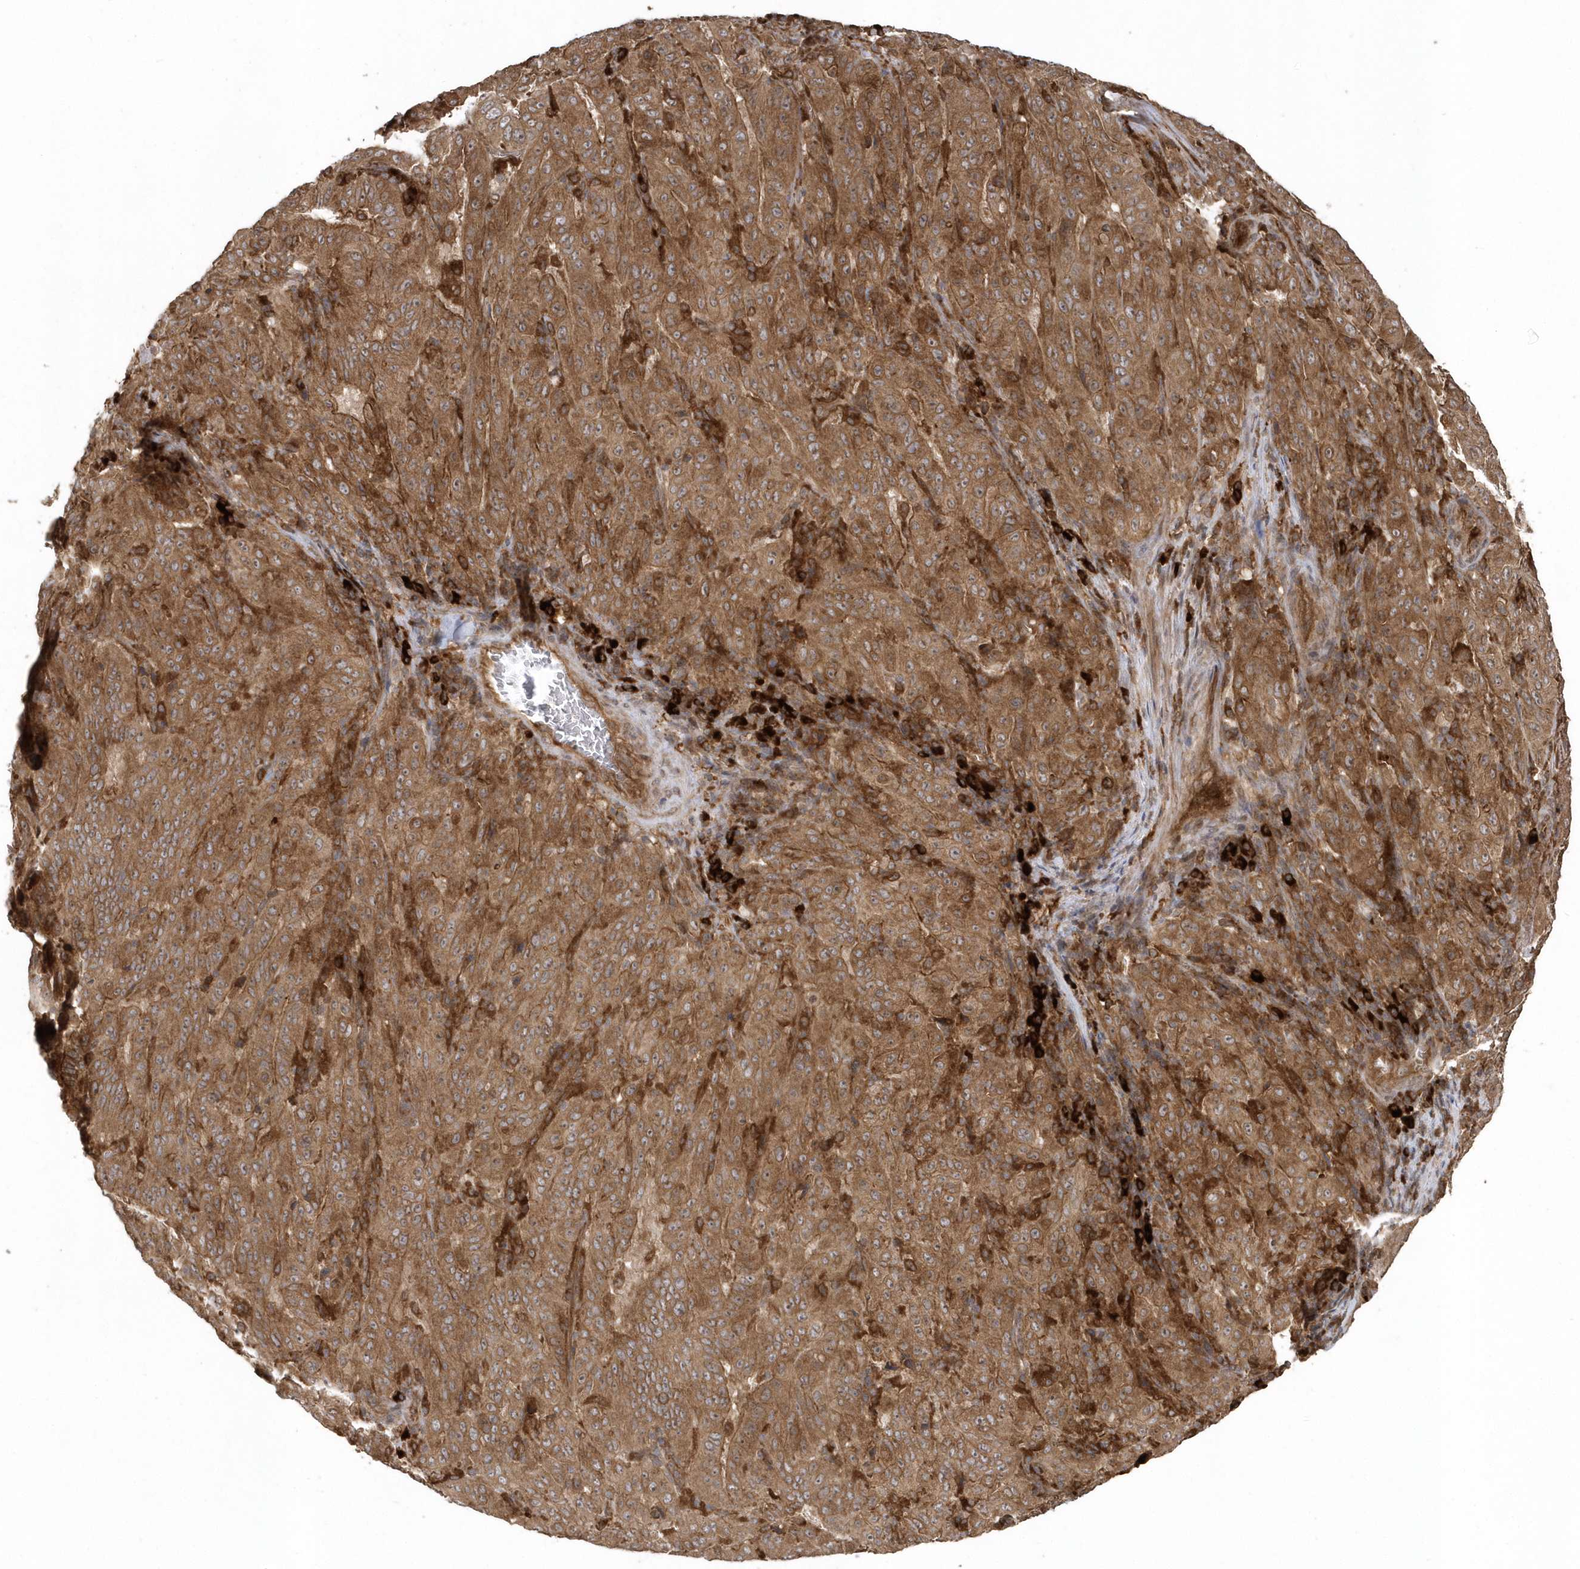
{"staining": {"intensity": "moderate", "quantity": ">75%", "location": "cytoplasmic/membranous"}, "tissue": "pancreatic cancer", "cell_type": "Tumor cells", "image_type": "cancer", "snomed": [{"axis": "morphology", "description": "Adenocarcinoma, NOS"}, {"axis": "topography", "description": "Pancreas"}], "caption": "Immunohistochemical staining of human adenocarcinoma (pancreatic) reveals medium levels of moderate cytoplasmic/membranous protein staining in about >75% of tumor cells. The staining was performed using DAB (3,3'-diaminobenzidine), with brown indicating positive protein expression. Nuclei are stained blue with hematoxylin.", "gene": "HERPUD1", "patient": {"sex": "male", "age": 63}}